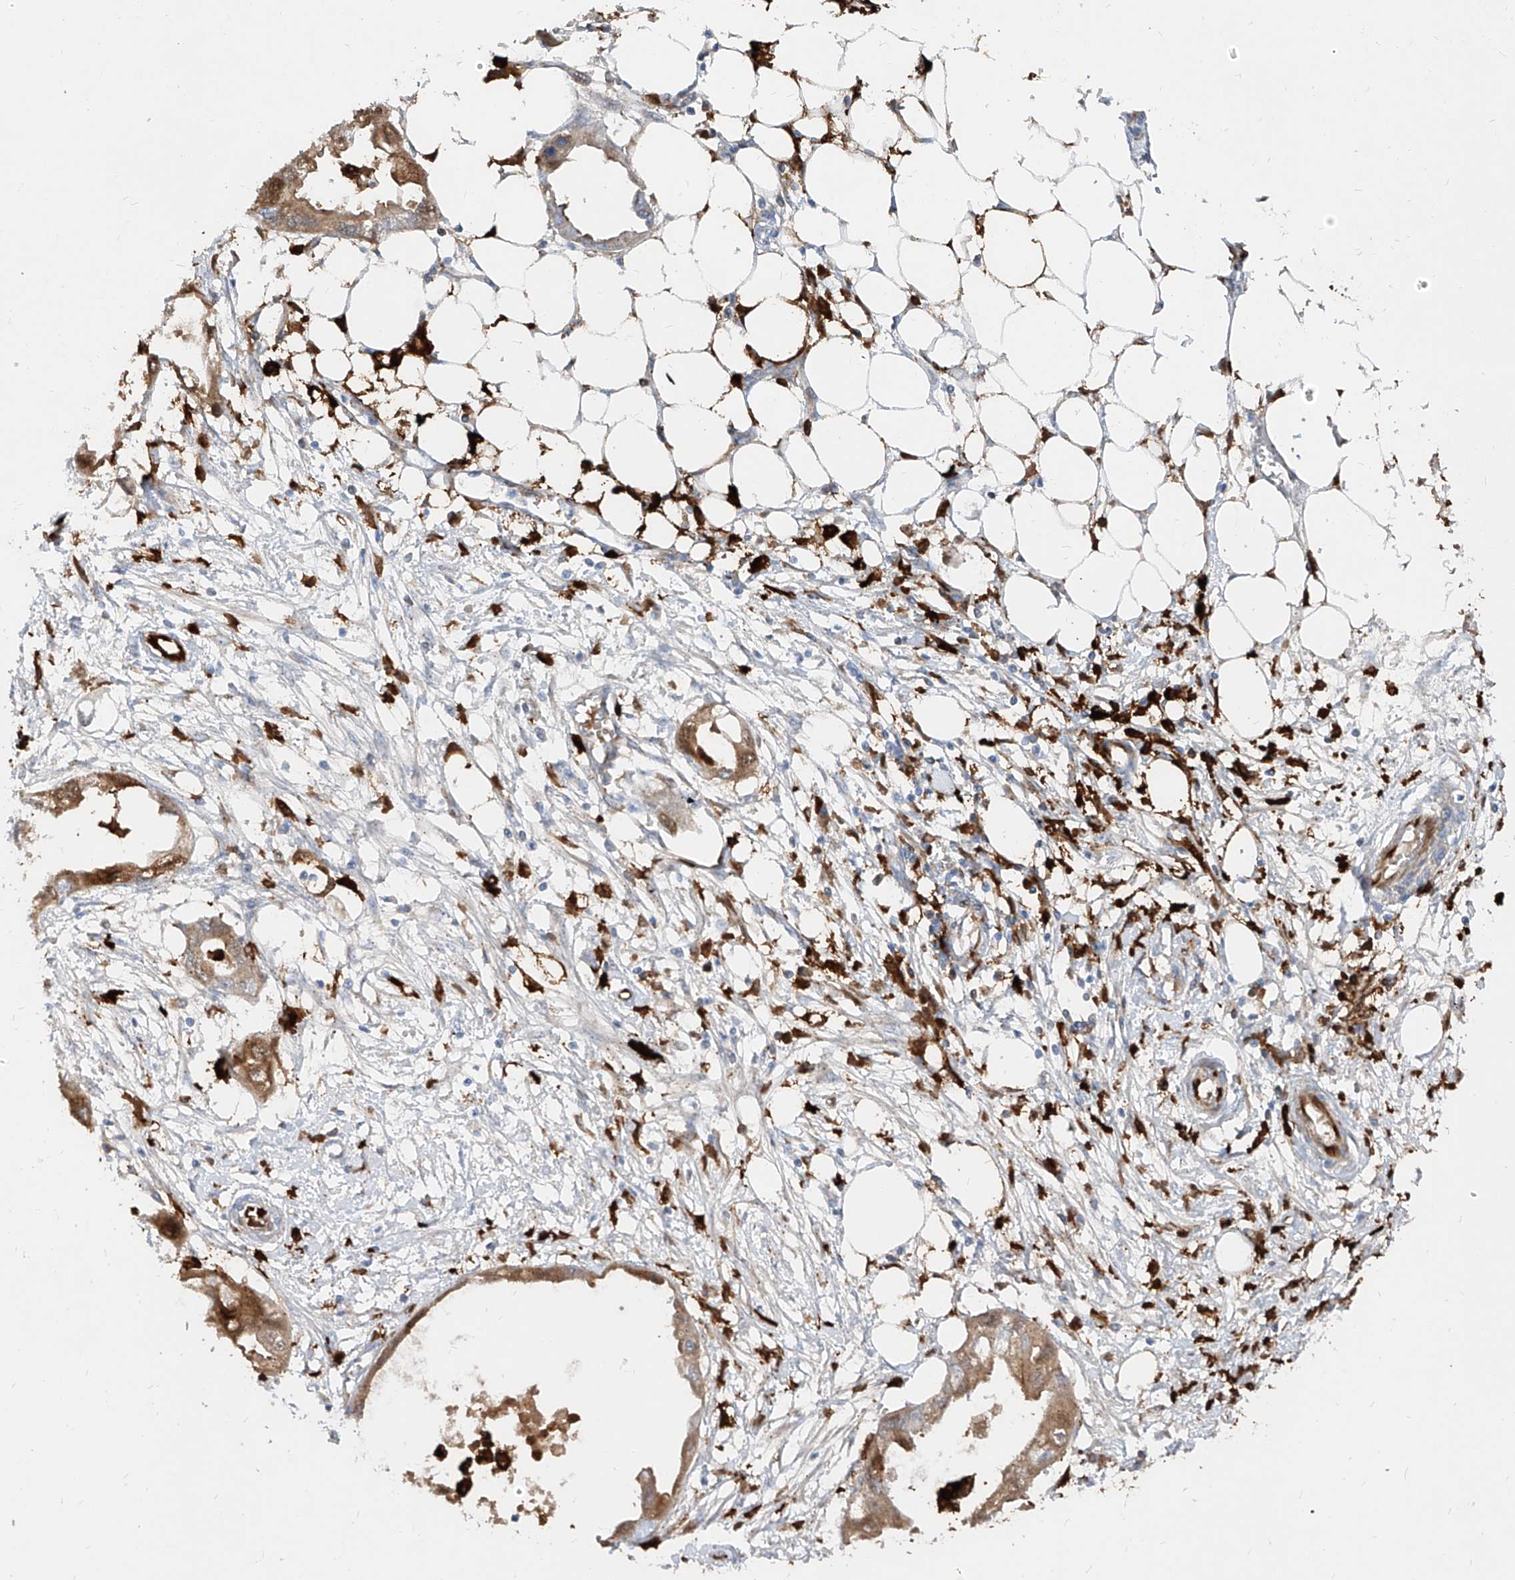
{"staining": {"intensity": "moderate", "quantity": ">75%", "location": "cytoplasmic/membranous"}, "tissue": "endometrial cancer", "cell_type": "Tumor cells", "image_type": "cancer", "snomed": [{"axis": "morphology", "description": "Adenocarcinoma, NOS"}, {"axis": "morphology", "description": "Adenocarcinoma, metastatic, NOS"}, {"axis": "topography", "description": "Adipose tissue"}, {"axis": "topography", "description": "Endometrium"}], "caption": "DAB (3,3'-diaminobenzidine) immunohistochemical staining of endometrial metastatic adenocarcinoma displays moderate cytoplasmic/membranous protein positivity in about >75% of tumor cells.", "gene": "KYNU", "patient": {"sex": "female", "age": 67}}